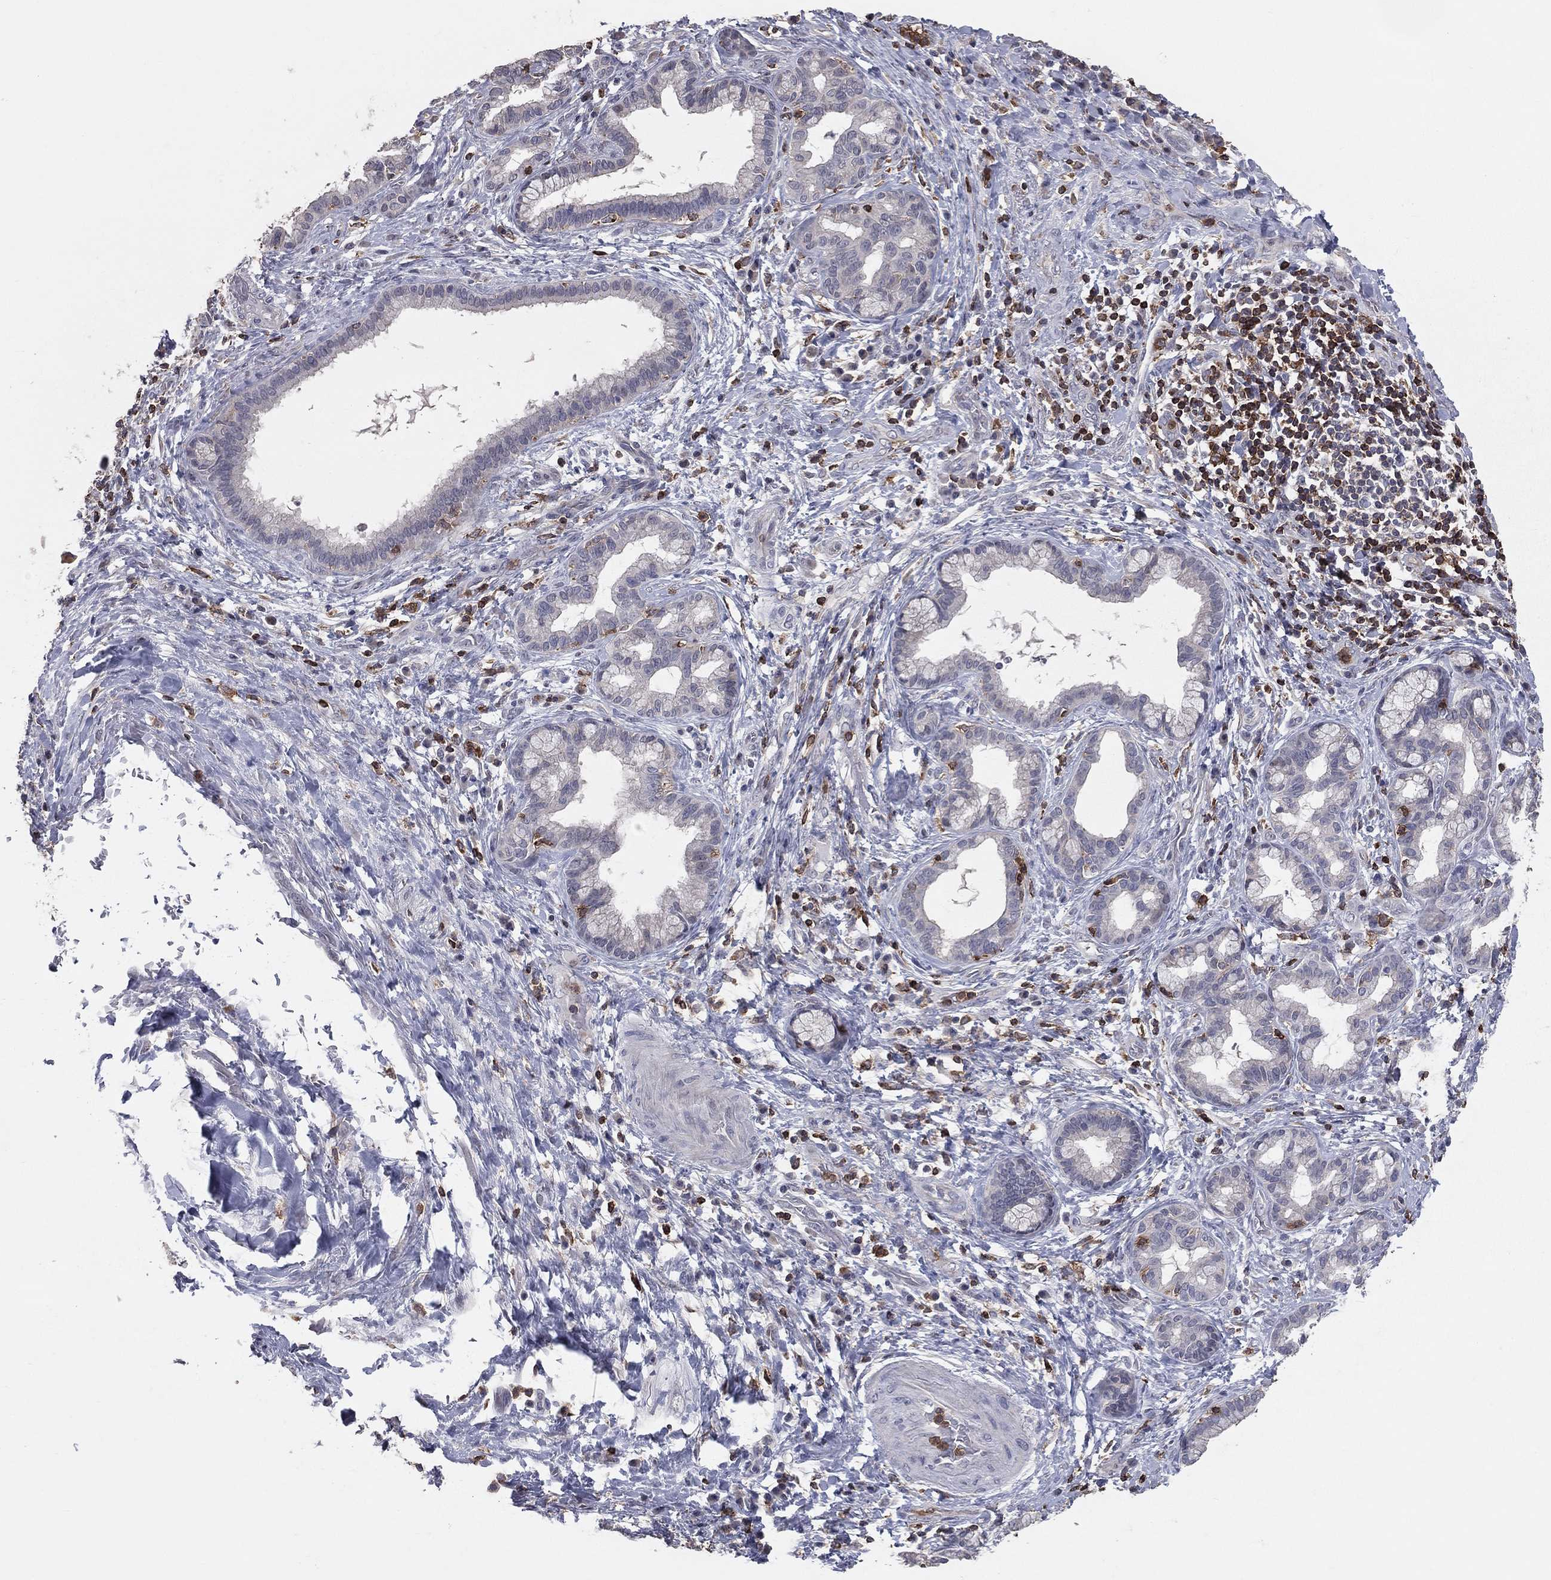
{"staining": {"intensity": "negative", "quantity": "none", "location": "none"}, "tissue": "liver cancer", "cell_type": "Tumor cells", "image_type": "cancer", "snomed": [{"axis": "morphology", "description": "Cholangiocarcinoma"}, {"axis": "topography", "description": "Liver"}], "caption": "Immunohistochemistry photomicrograph of neoplastic tissue: cholangiocarcinoma (liver) stained with DAB (3,3'-diaminobenzidine) exhibits no significant protein positivity in tumor cells.", "gene": "PSTPIP1", "patient": {"sex": "female", "age": 73}}